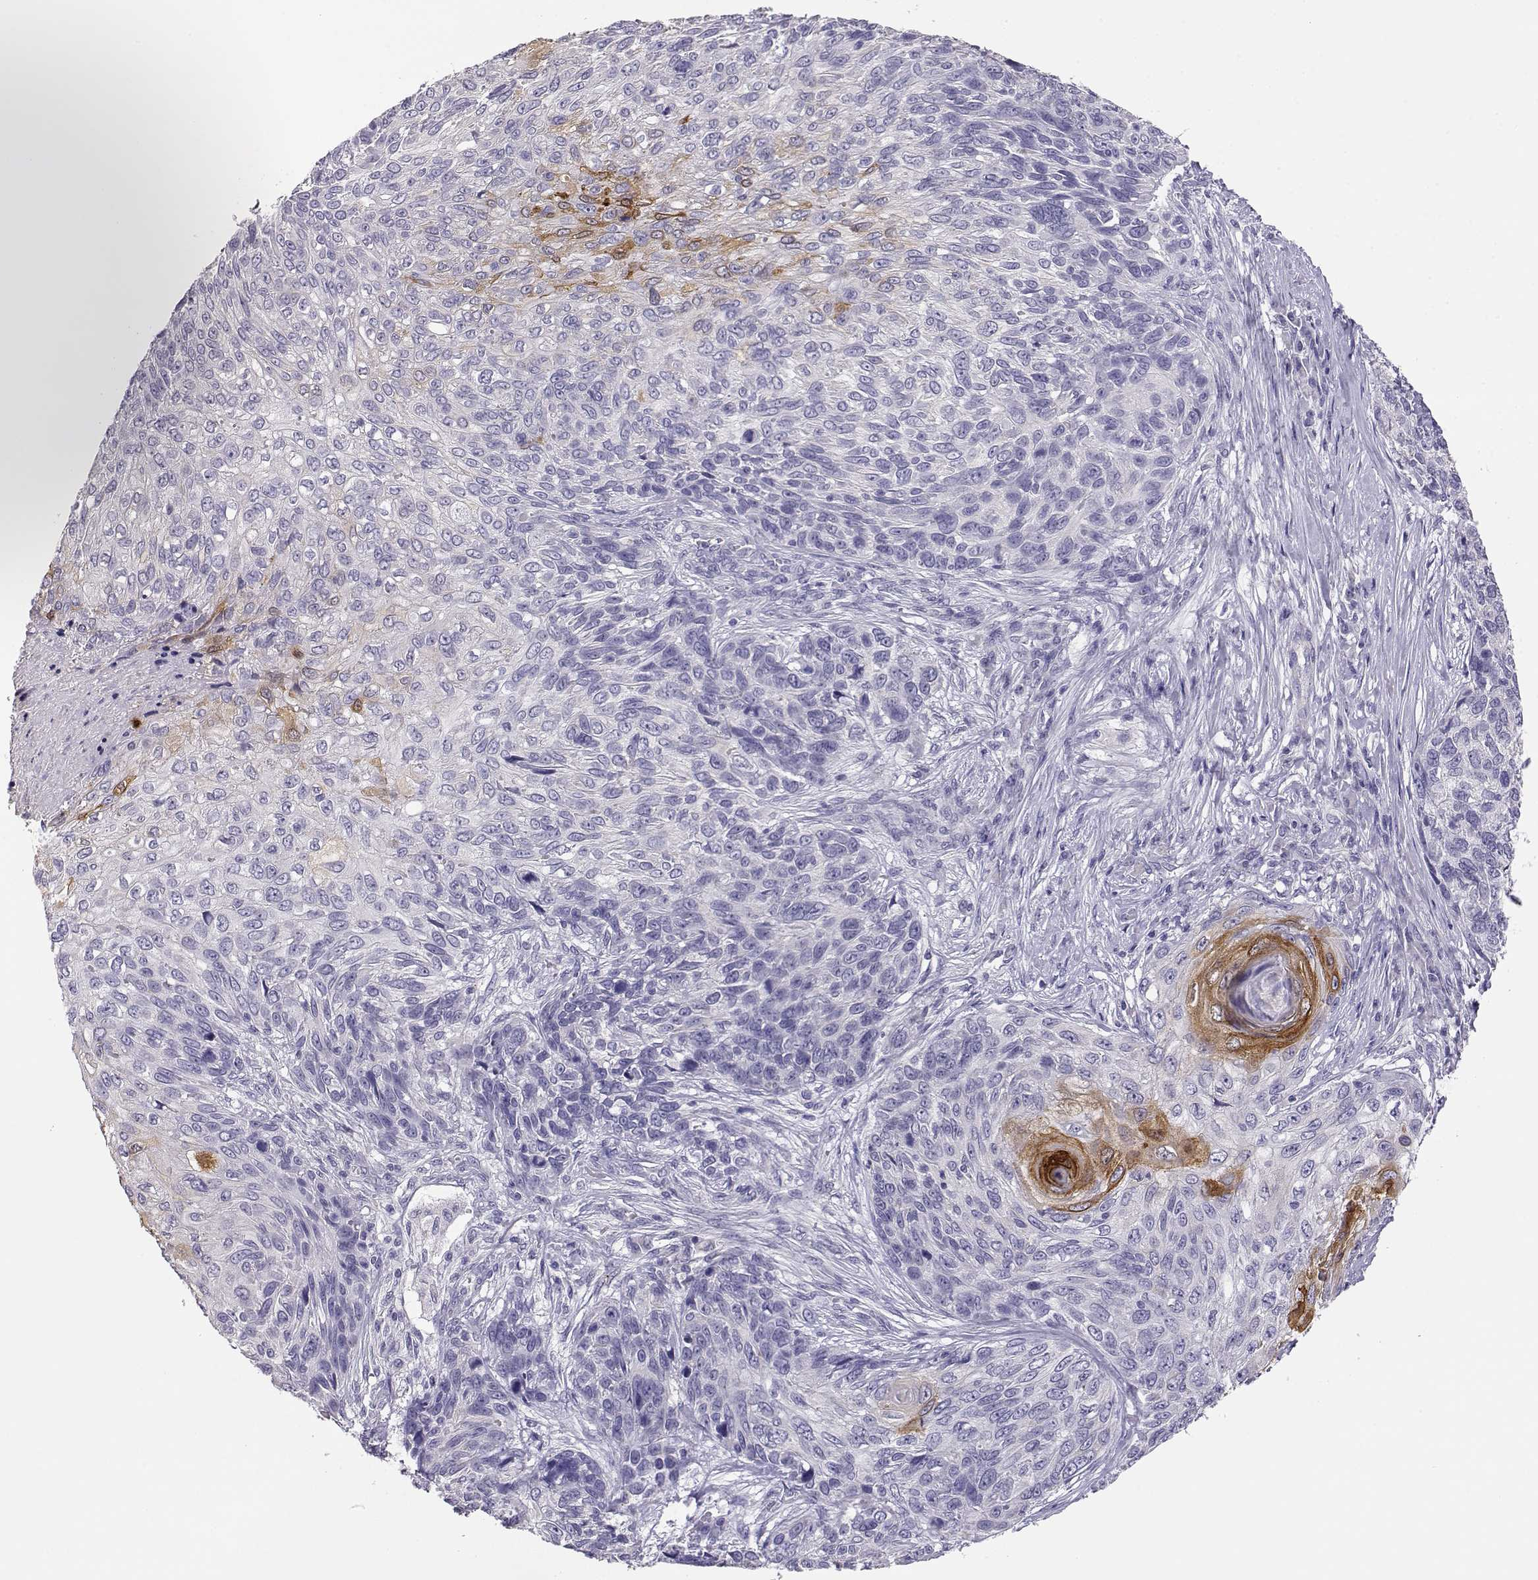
{"staining": {"intensity": "moderate", "quantity": "<25%", "location": "cytoplasmic/membranous"}, "tissue": "skin cancer", "cell_type": "Tumor cells", "image_type": "cancer", "snomed": [{"axis": "morphology", "description": "Squamous cell carcinoma, NOS"}, {"axis": "topography", "description": "Skin"}], "caption": "Human skin squamous cell carcinoma stained with a brown dye displays moderate cytoplasmic/membranous positive staining in about <25% of tumor cells.", "gene": "ENDOU", "patient": {"sex": "male", "age": 92}}